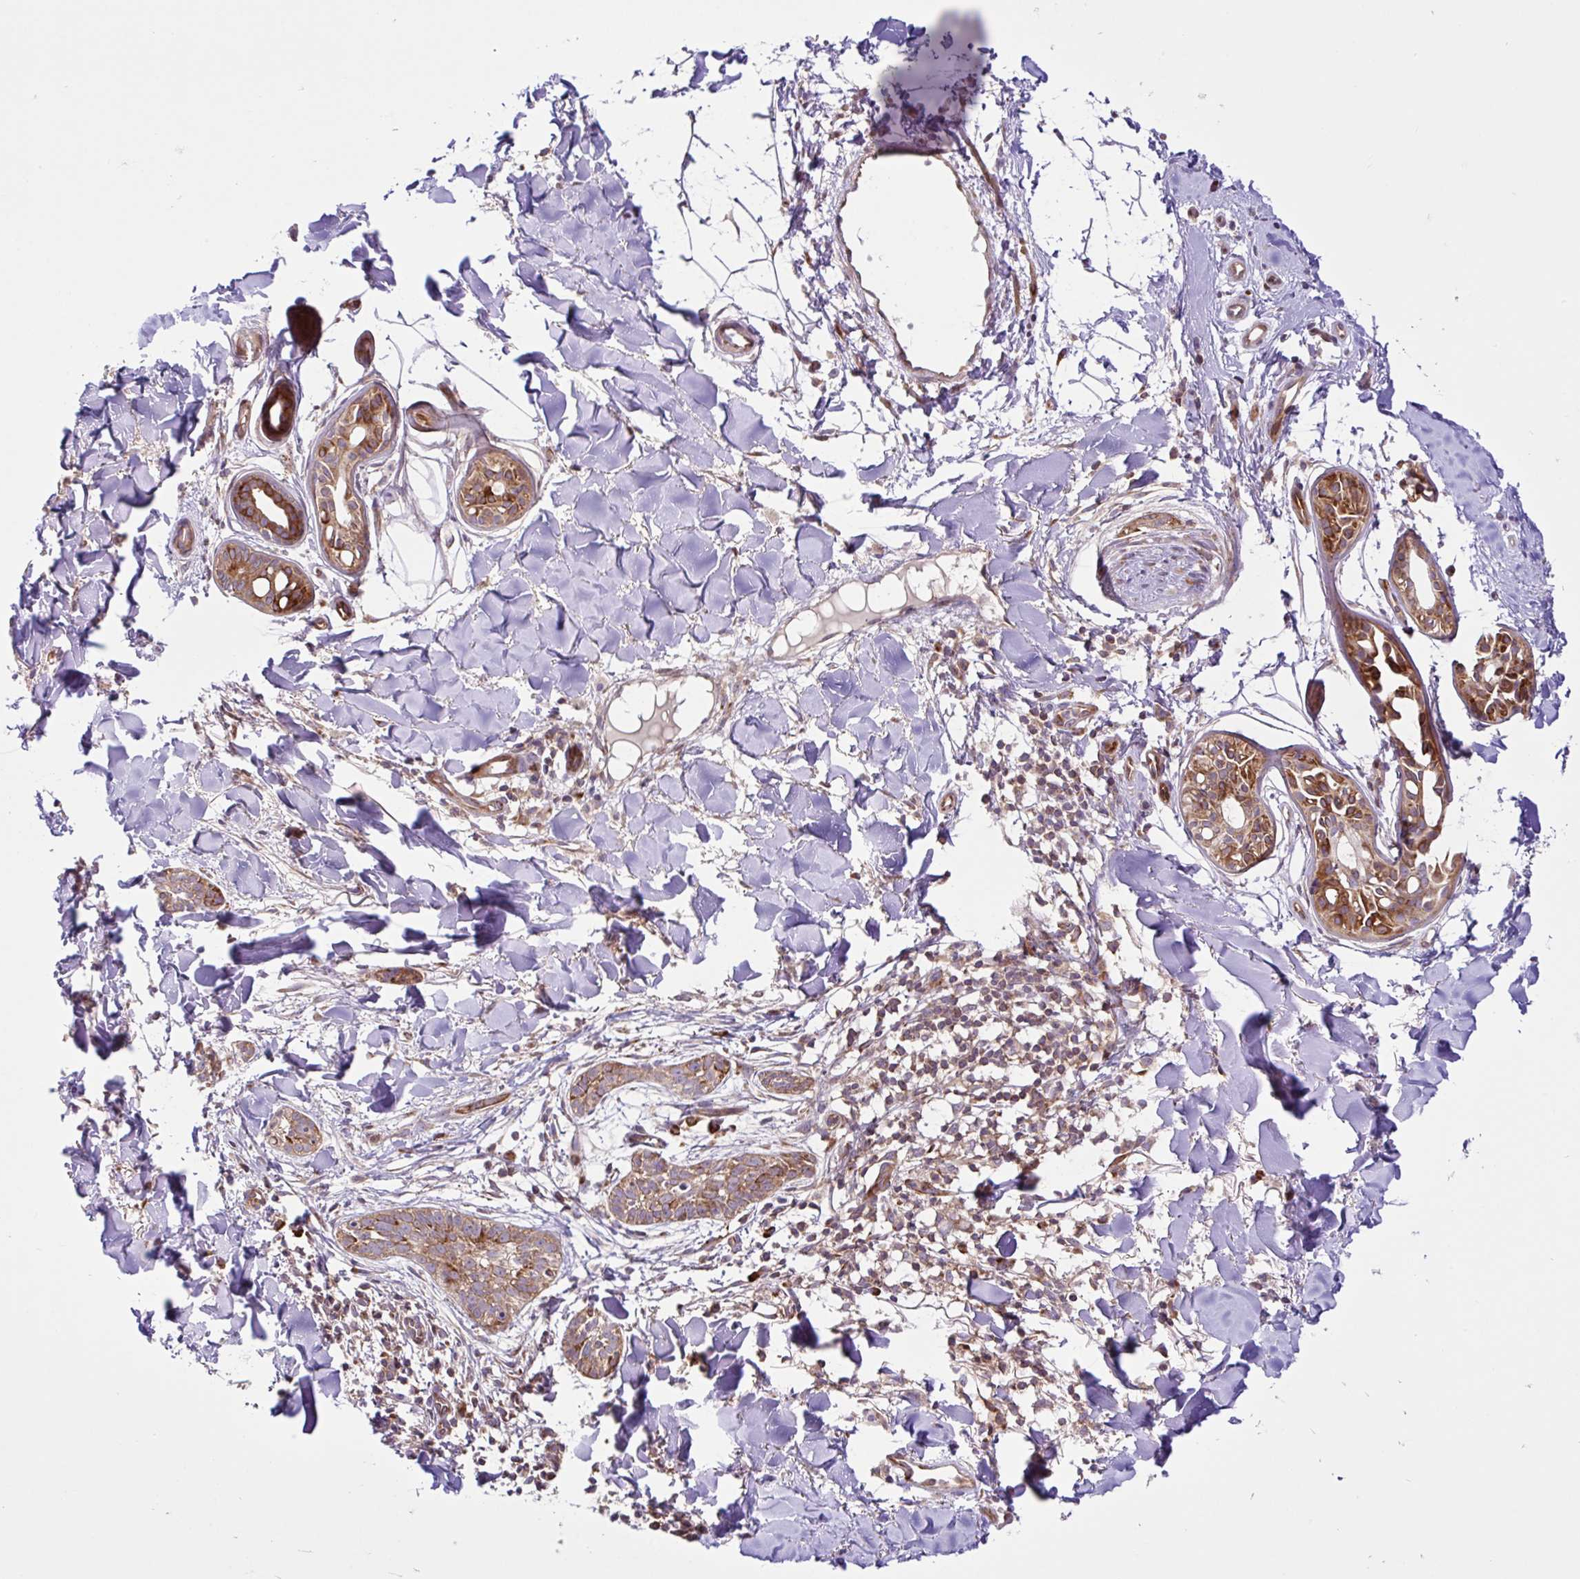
{"staining": {"intensity": "strong", "quantity": ">75%", "location": "cytoplasmic/membranous"}, "tissue": "skin cancer", "cell_type": "Tumor cells", "image_type": "cancer", "snomed": [{"axis": "morphology", "description": "Basal cell carcinoma"}, {"axis": "topography", "description": "Skin"}], "caption": "Immunohistochemical staining of human skin cancer shows high levels of strong cytoplasmic/membranous protein staining in approximately >75% of tumor cells. Using DAB (3,3'-diaminobenzidine) (brown) and hematoxylin (blue) stains, captured at high magnification using brightfield microscopy.", "gene": "NTPCR", "patient": {"sex": "male", "age": 52}}